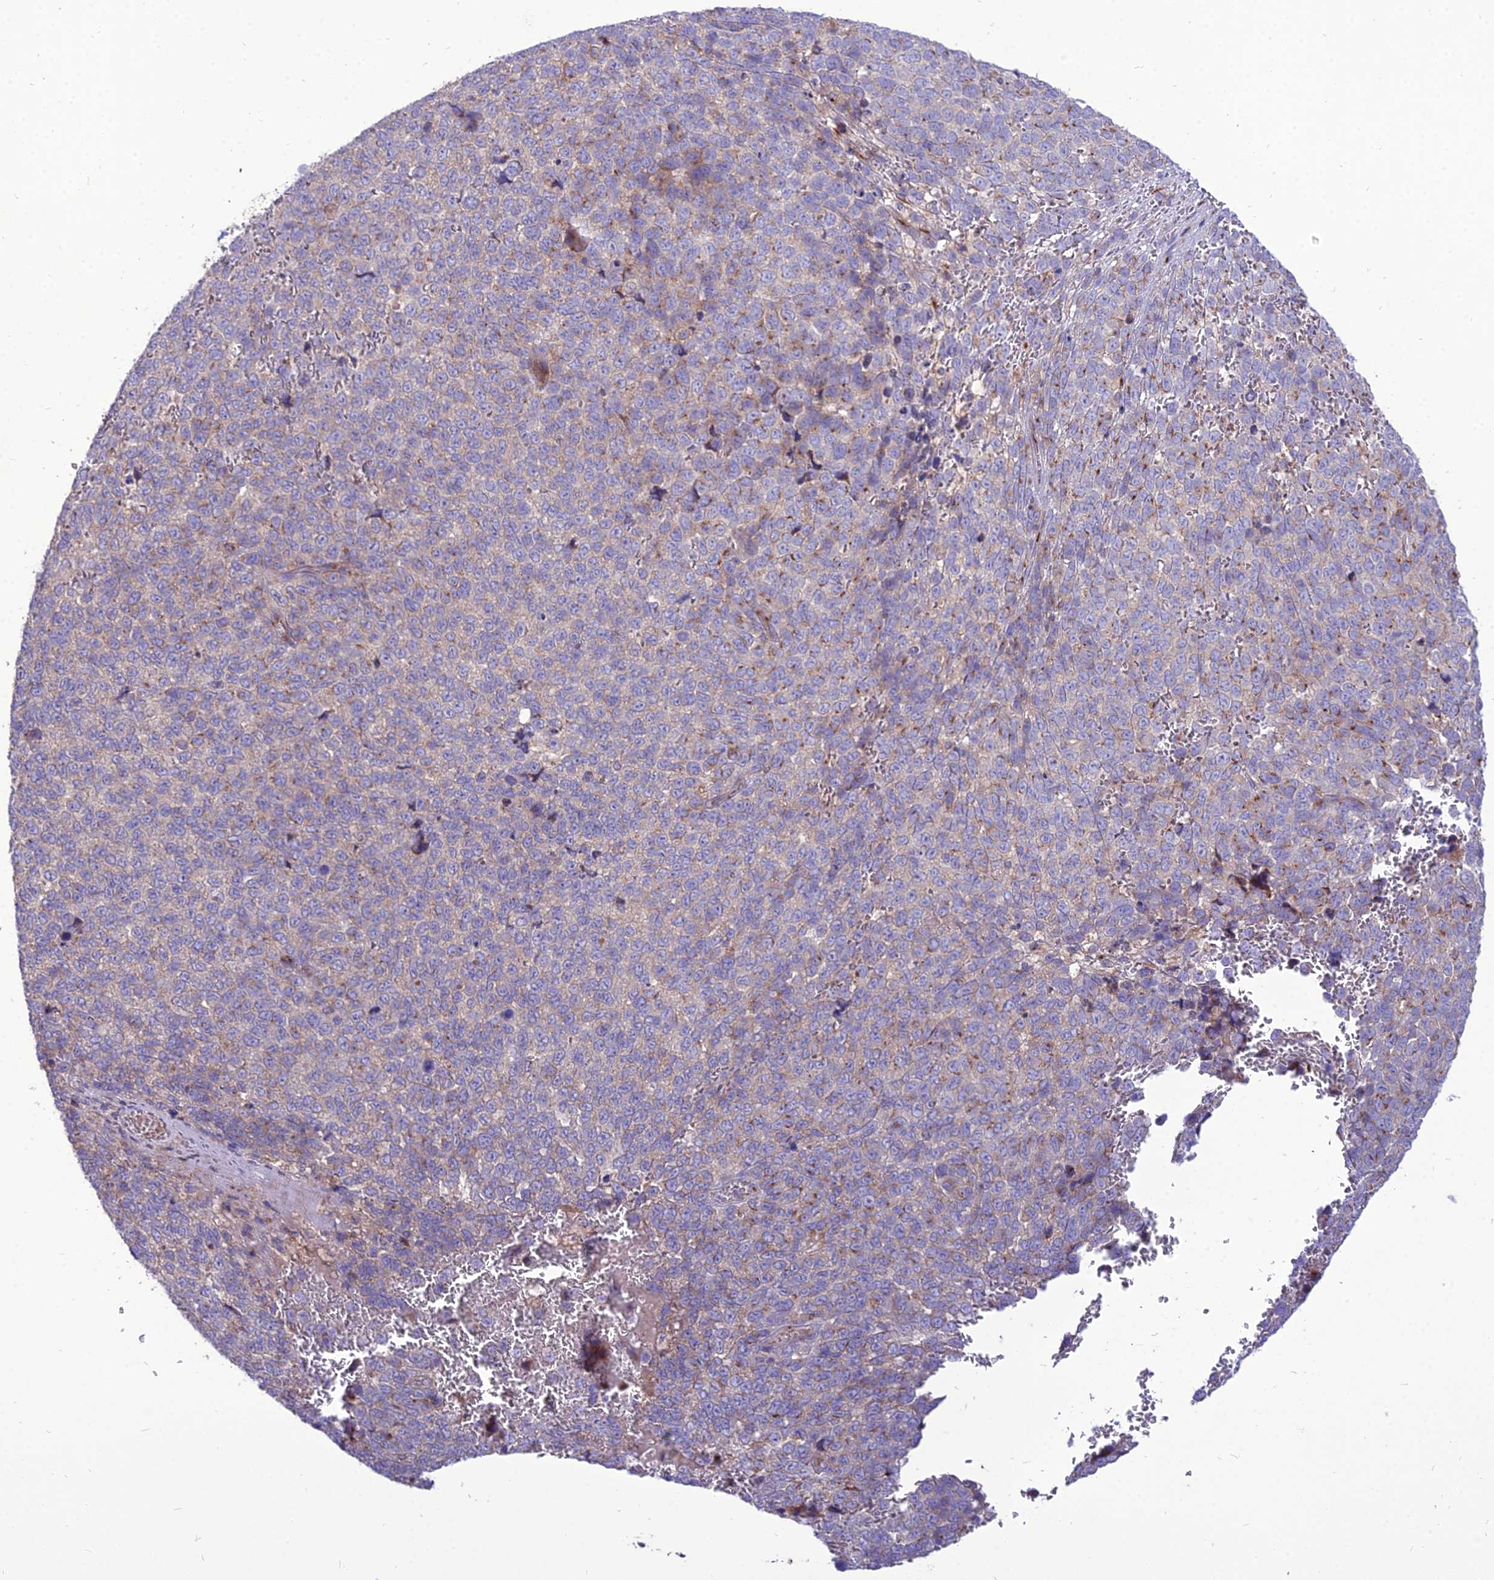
{"staining": {"intensity": "weak", "quantity": "<25%", "location": "cytoplasmic/membranous"}, "tissue": "melanoma", "cell_type": "Tumor cells", "image_type": "cancer", "snomed": [{"axis": "morphology", "description": "Malignant melanoma, NOS"}, {"axis": "topography", "description": "Nose, NOS"}], "caption": "Immunohistochemistry (IHC) photomicrograph of human melanoma stained for a protein (brown), which demonstrates no positivity in tumor cells.", "gene": "SPRYD7", "patient": {"sex": "female", "age": 48}}